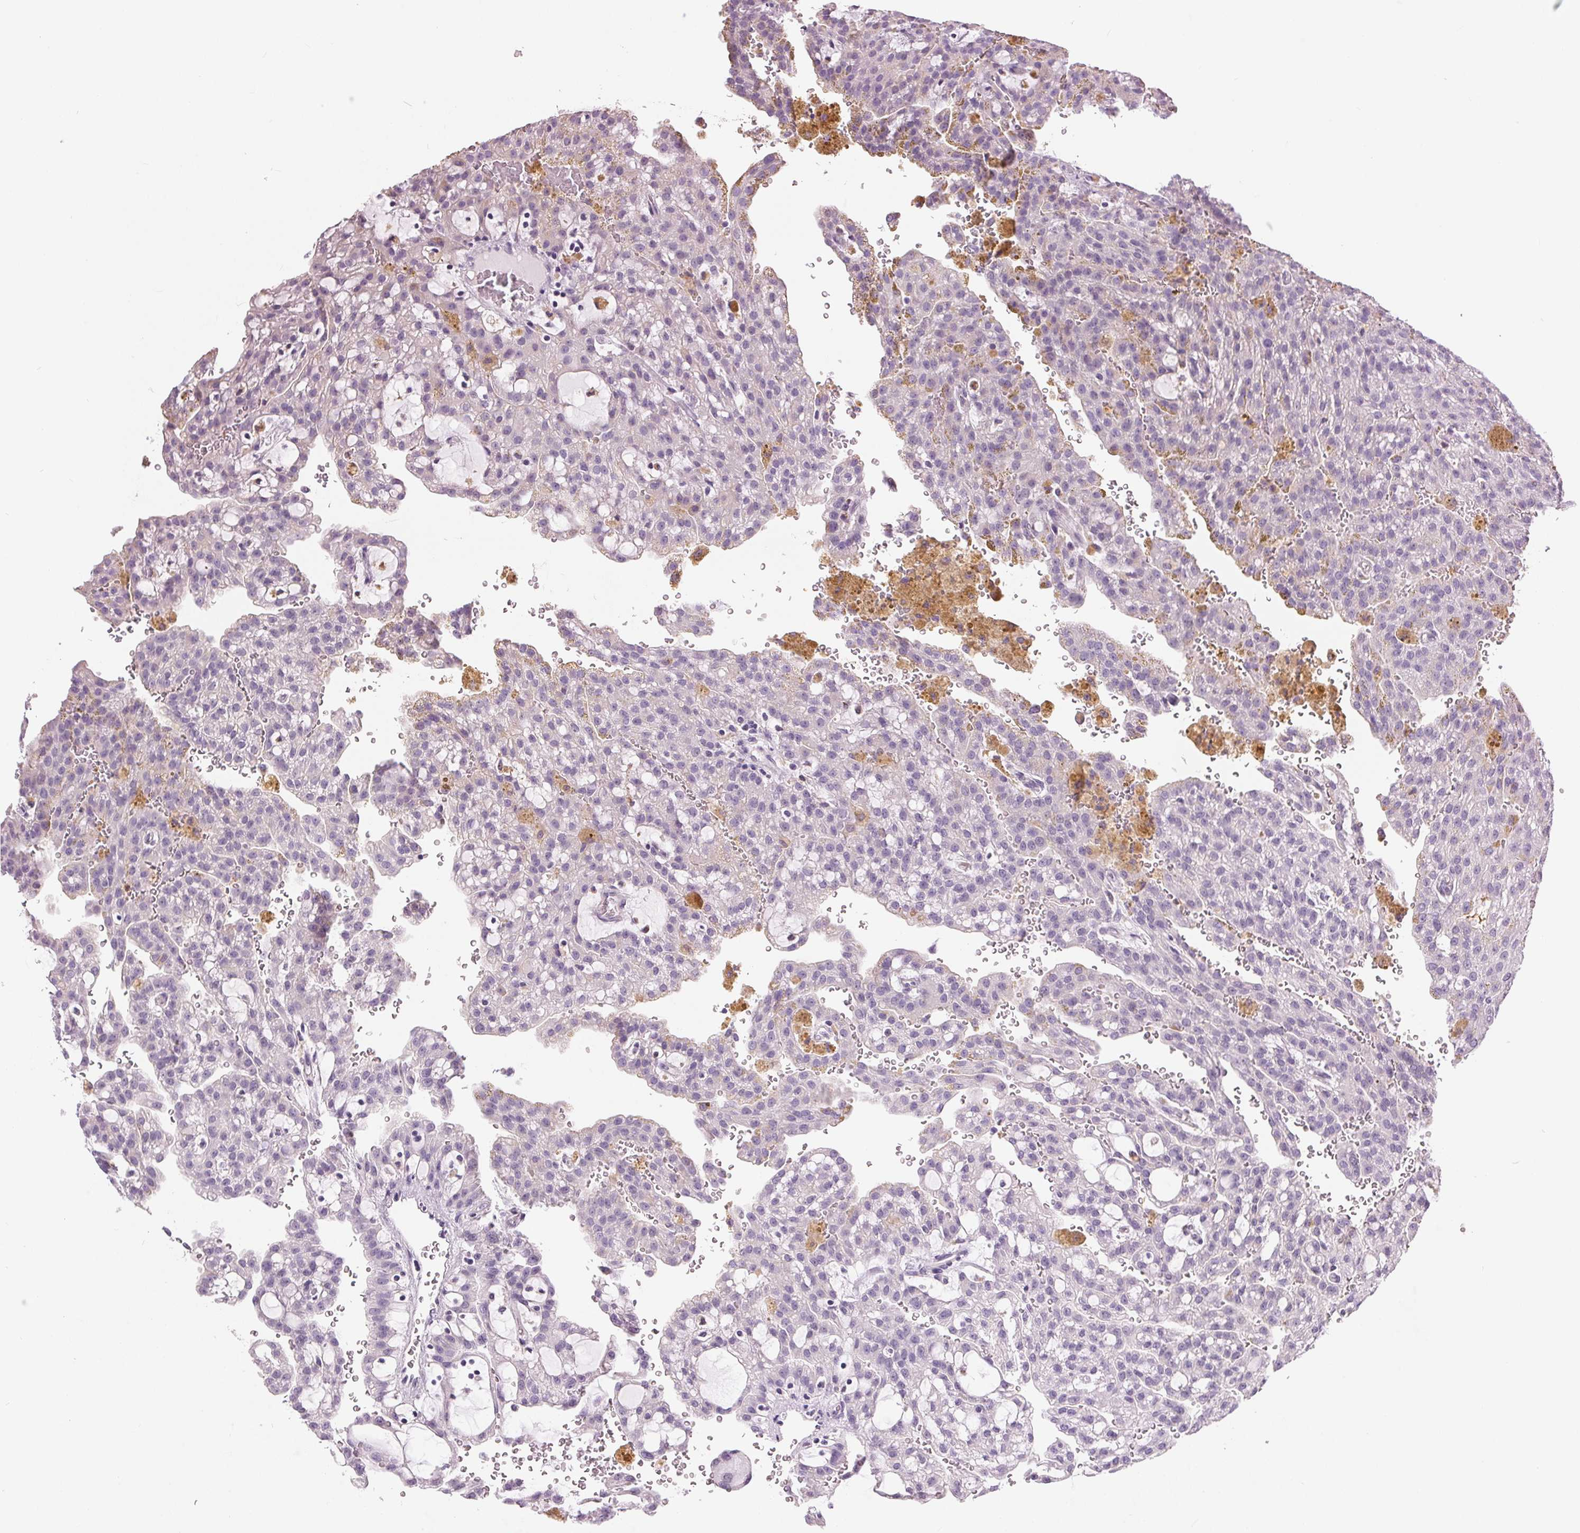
{"staining": {"intensity": "negative", "quantity": "none", "location": "none"}, "tissue": "renal cancer", "cell_type": "Tumor cells", "image_type": "cancer", "snomed": [{"axis": "morphology", "description": "Adenocarcinoma, NOS"}, {"axis": "topography", "description": "Kidney"}], "caption": "Renal cancer was stained to show a protein in brown. There is no significant staining in tumor cells. (DAB (3,3'-diaminobenzidine) immunohistochemistry, high magnification).", "gene": "MISP", "patient": {"sex": "male", "age": 63}}